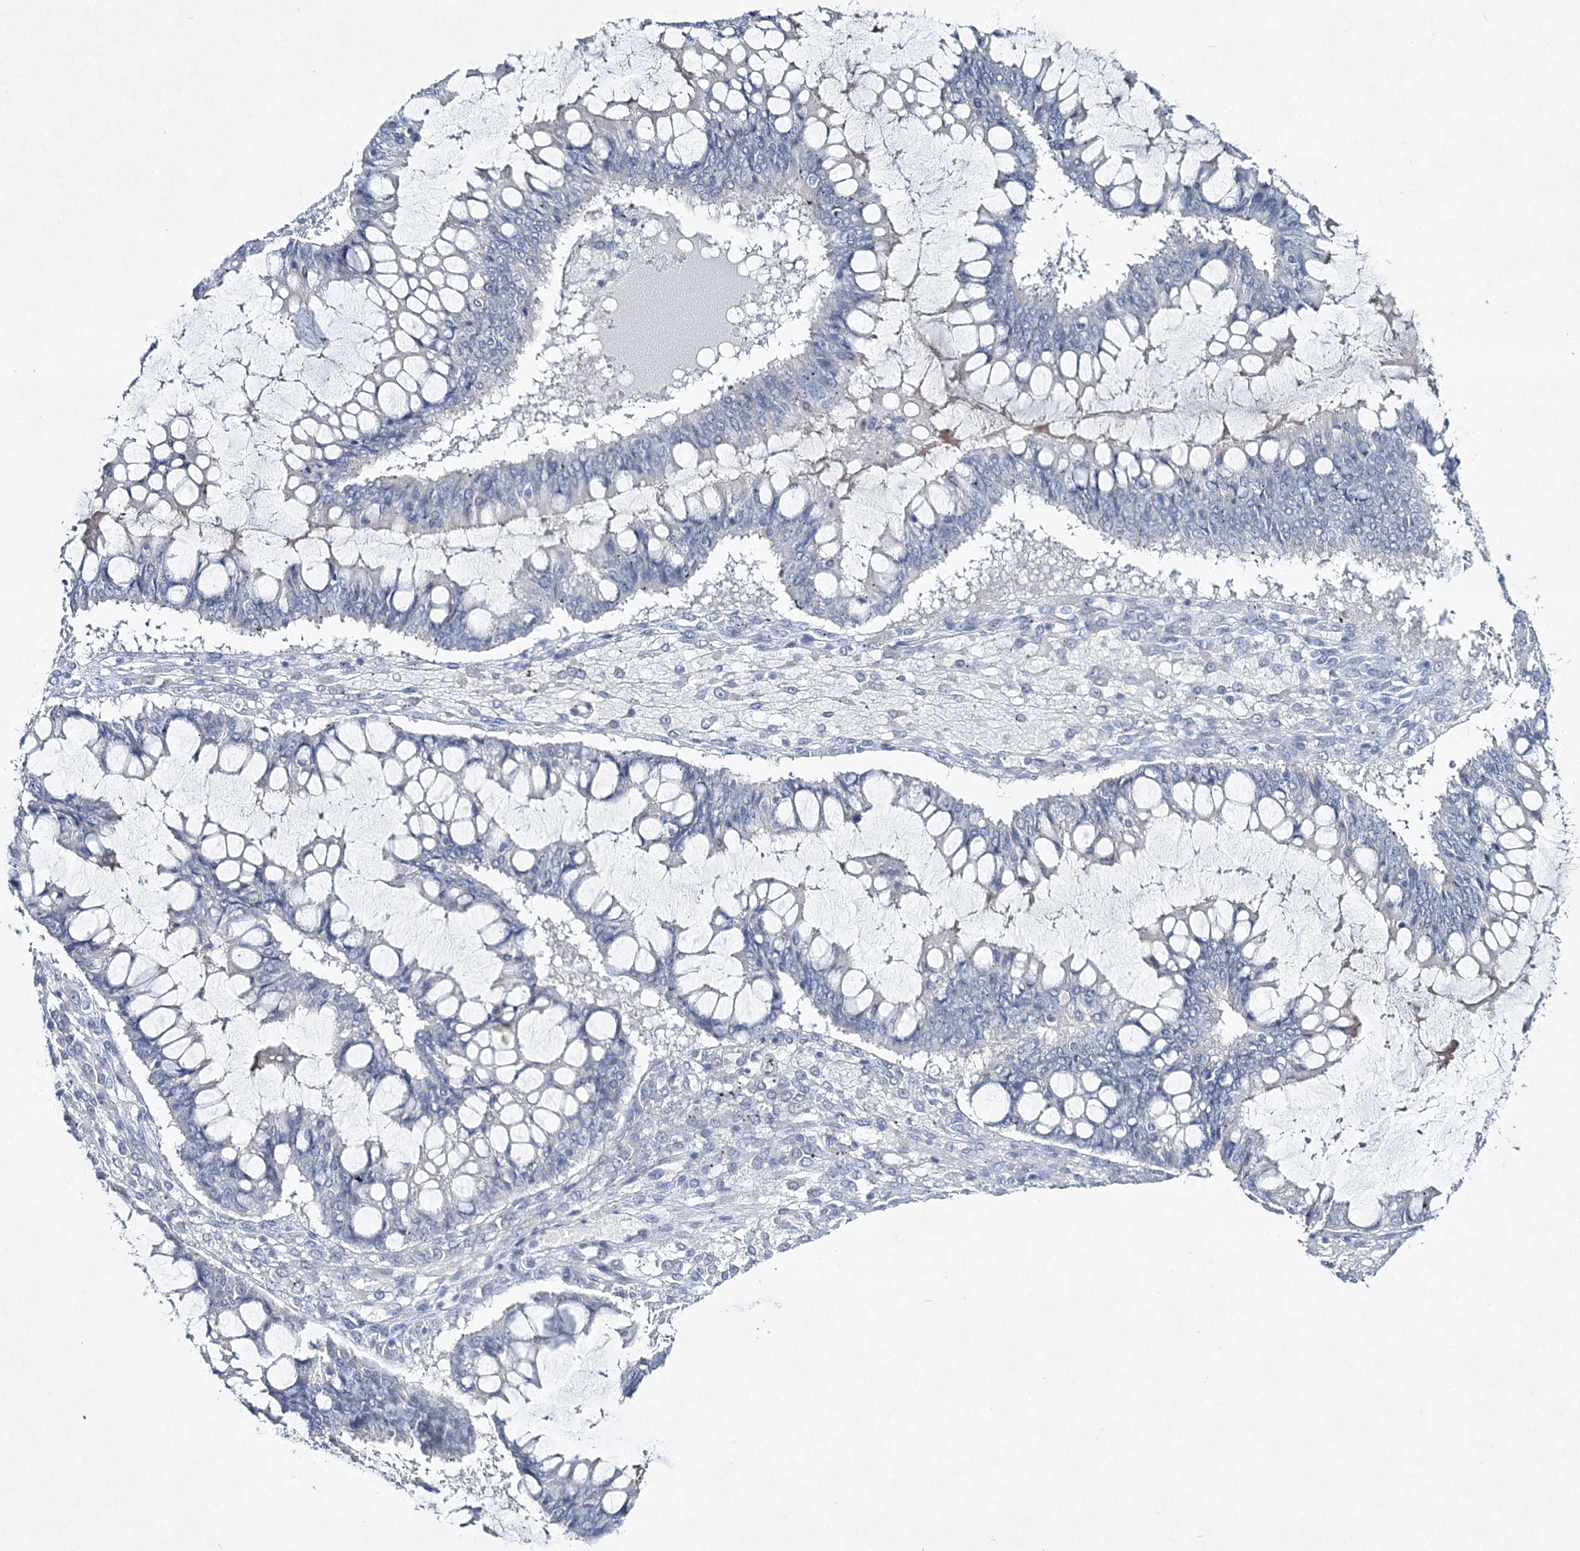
{"staining": {"intensity": "negative", "quantity": "none", "location": "none"}, "tissue": "ovarian cancer", "cell_type": "Tumor cells", "image_type": "cancer", "snomed": [{"axis": "morphology", "description": "Cystadenocarcinoma, mucinous, NOS"}, {"axis": "topography", "description": "Ovary"}], "caption": "DAB immunohistochemical staining of human ovarian cancer demonstrates no significant positivity in tumor cells.", "gene": "GCKR", "patient": {"sex": "female", "age": 73}}